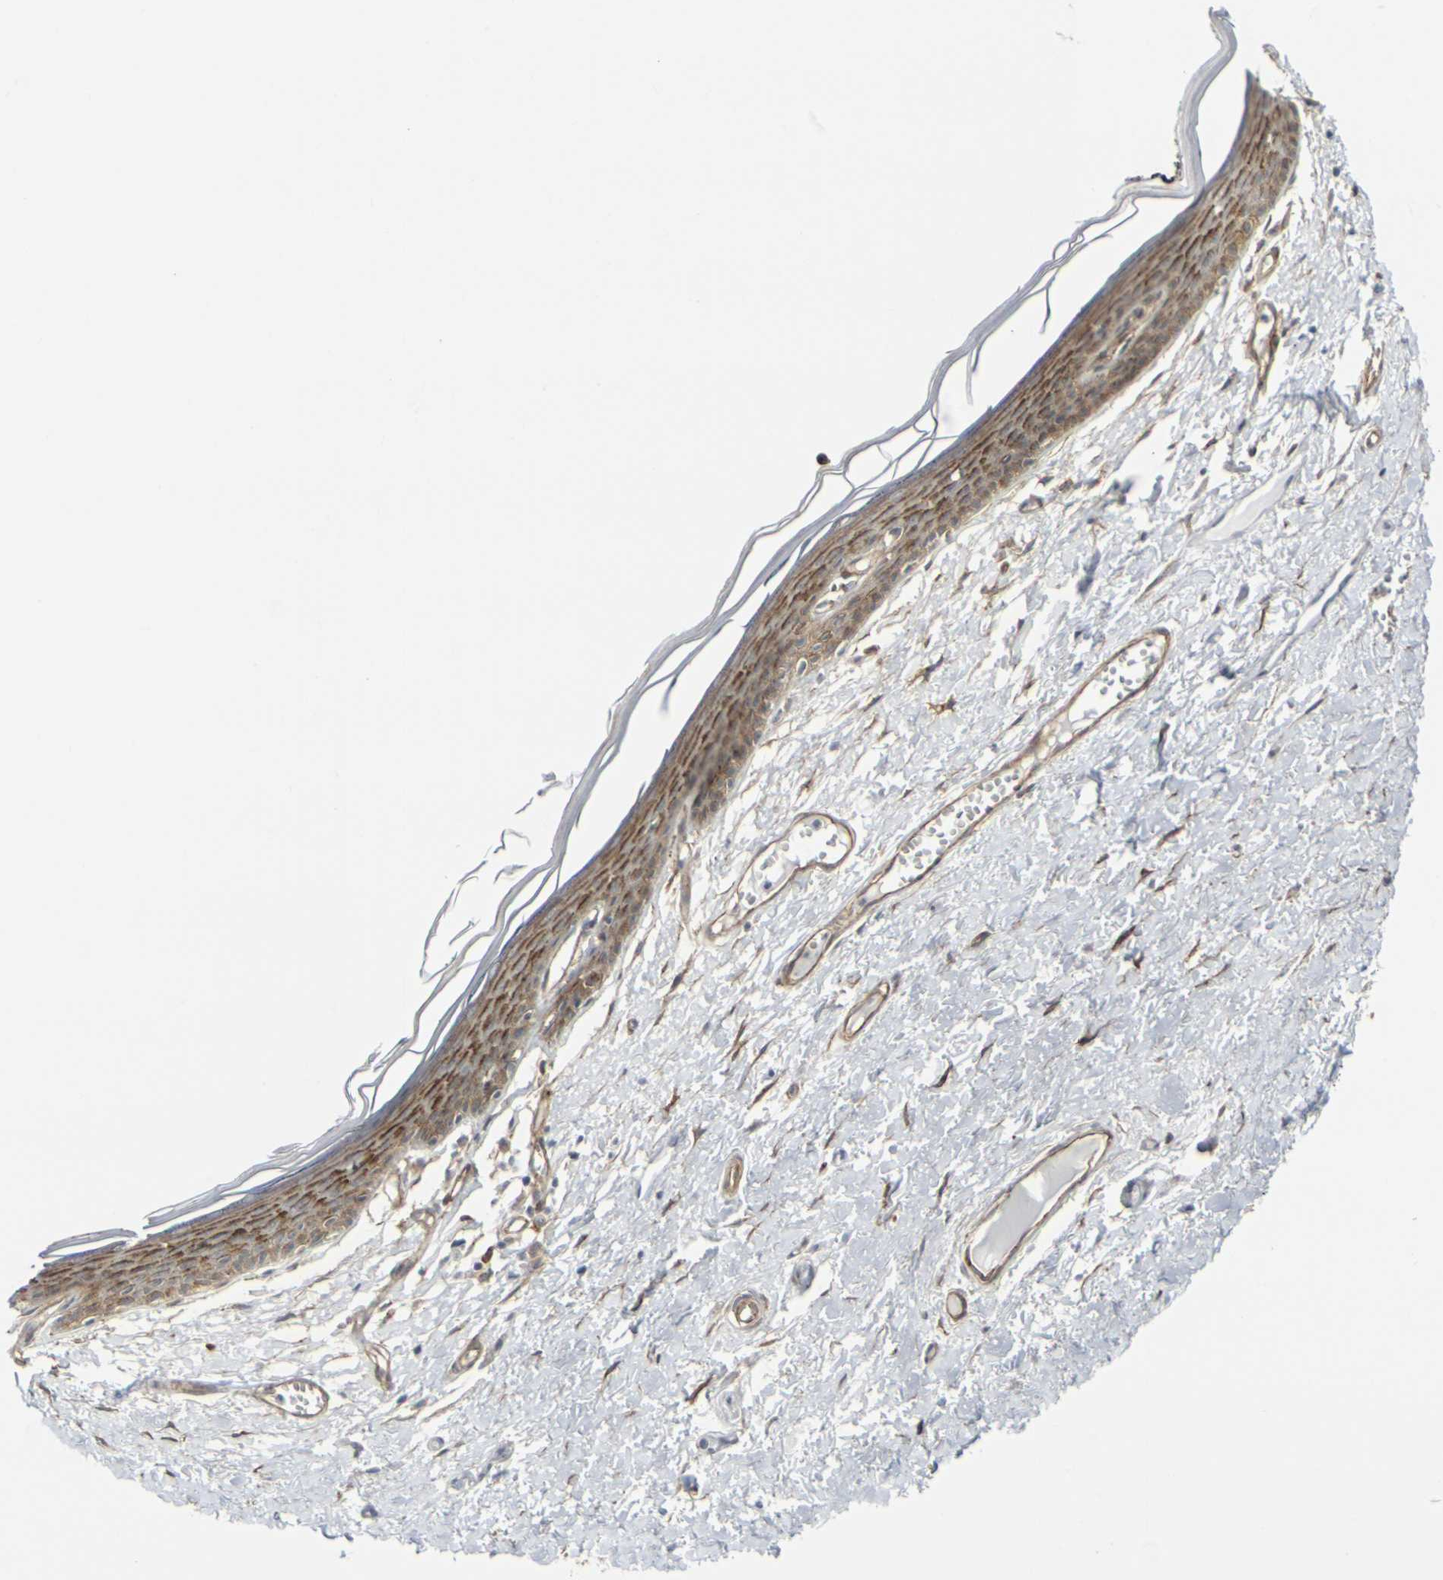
{"staining": {"intensity": "moderate", "quantity": ">75%", "location": "cytoplasmic/membranous"}, "tissue": "skin", "cell_type": "Epidermal cells", "image_type": "normal", "snomed": [{"axis": "morphology", "description": "Normal tissue, NOS"}, {"axis": "topography", "description": "Vulva"}], "caption": "Unremarkable skin shows moderate cytoplasmic/membranous expression in approximately >75% of epidermal cells.", "gene": "MYOF", "patient": {"sex": "female", "age": 54}}